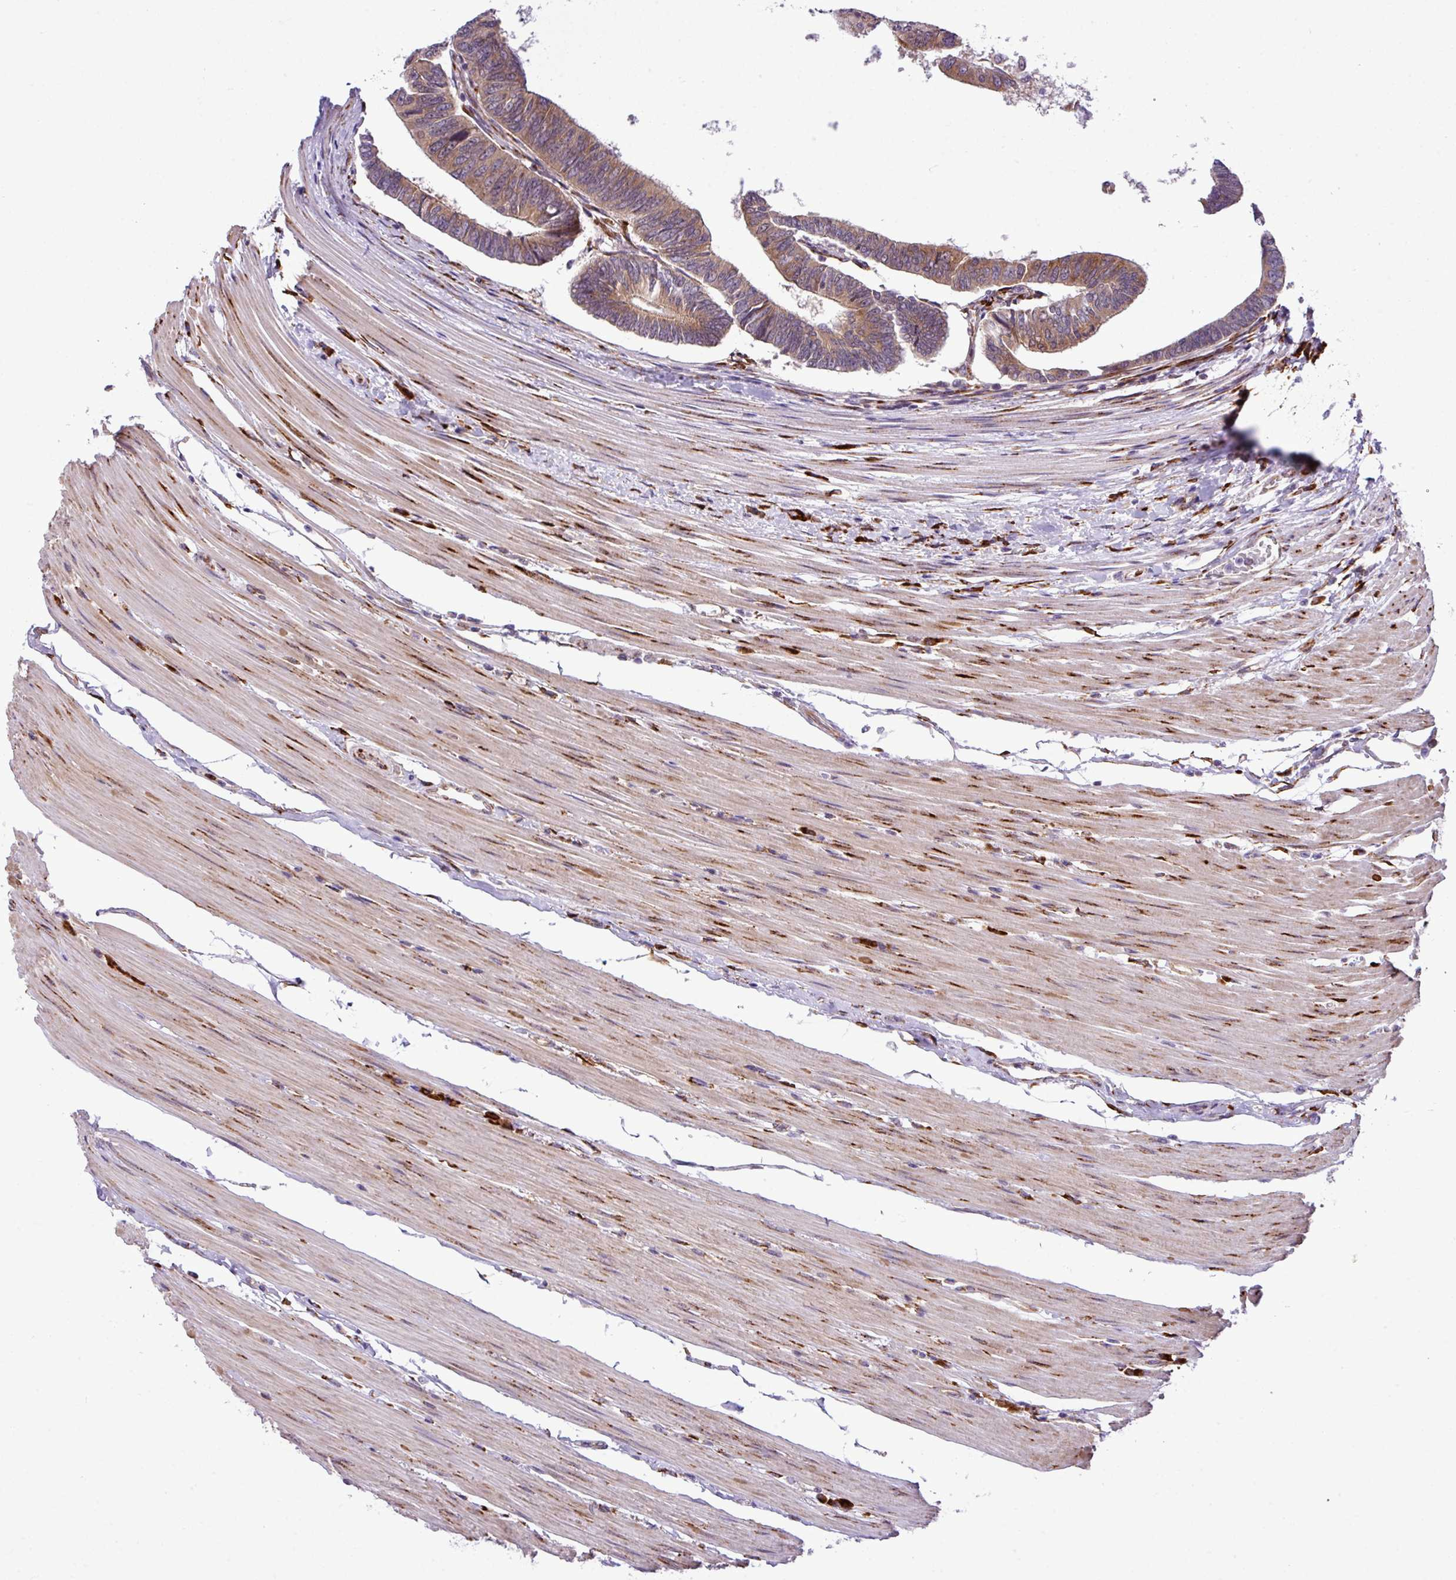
{"staining": {"intensity": "moderate", "quantity": ">75%", "location": "cytoplasmic/membranous"}, "tissue": "colorectal cancer", "cell_type": "Tumor cells", "image_type": "cancer", "snomed": [{"axis": "morphology", "description": "Adenocarcinoma, NOS"}, {"axis": "topography", "description": "Rectum"}], "caption": "Human colorectal cancer stained with a brown dye displays moderate cytoplasmic/membranous positive positivity in approximately >75% of tumor cells.", "gene": "CFAP97", "patient": {"sex": "female", "age": 65}}